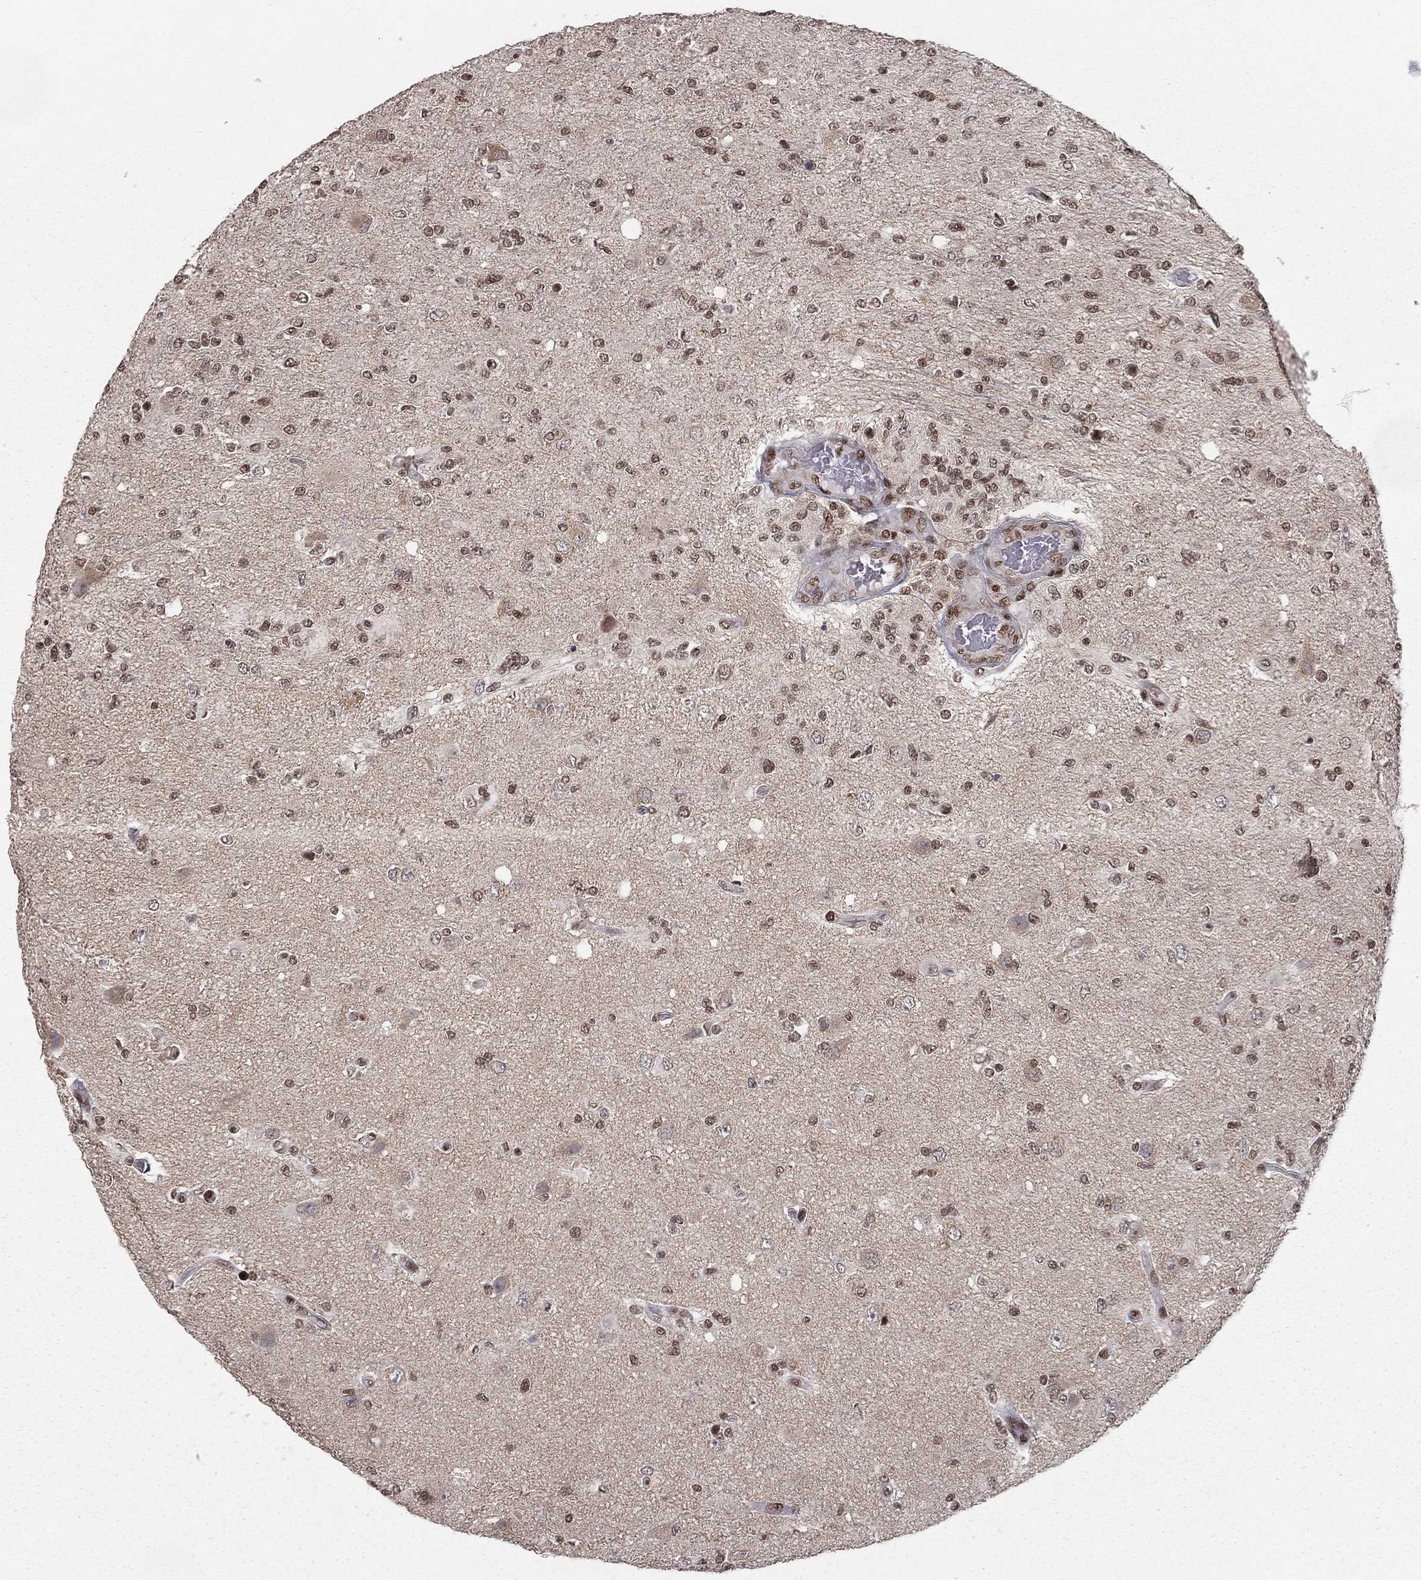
{"staining": {"intensity": "moderate", "quantity": "<25%", "location": "nuclear"}, "tissue": "glioma", "cell_type": "Tumor cells", "image_type": "cancer", "snomed": [{"axis": "morphology", "description": "Glioma, malignant, High grade"}, {"axis": "topography", "description": "Cerebral cortex"}], "caption": "IHC of human glioma demonstrates low levels of moderate nuclear staining in about <25% of tumor cells.", "gene": "NFYB", "patient": {"sex": "male", "age": 70}}